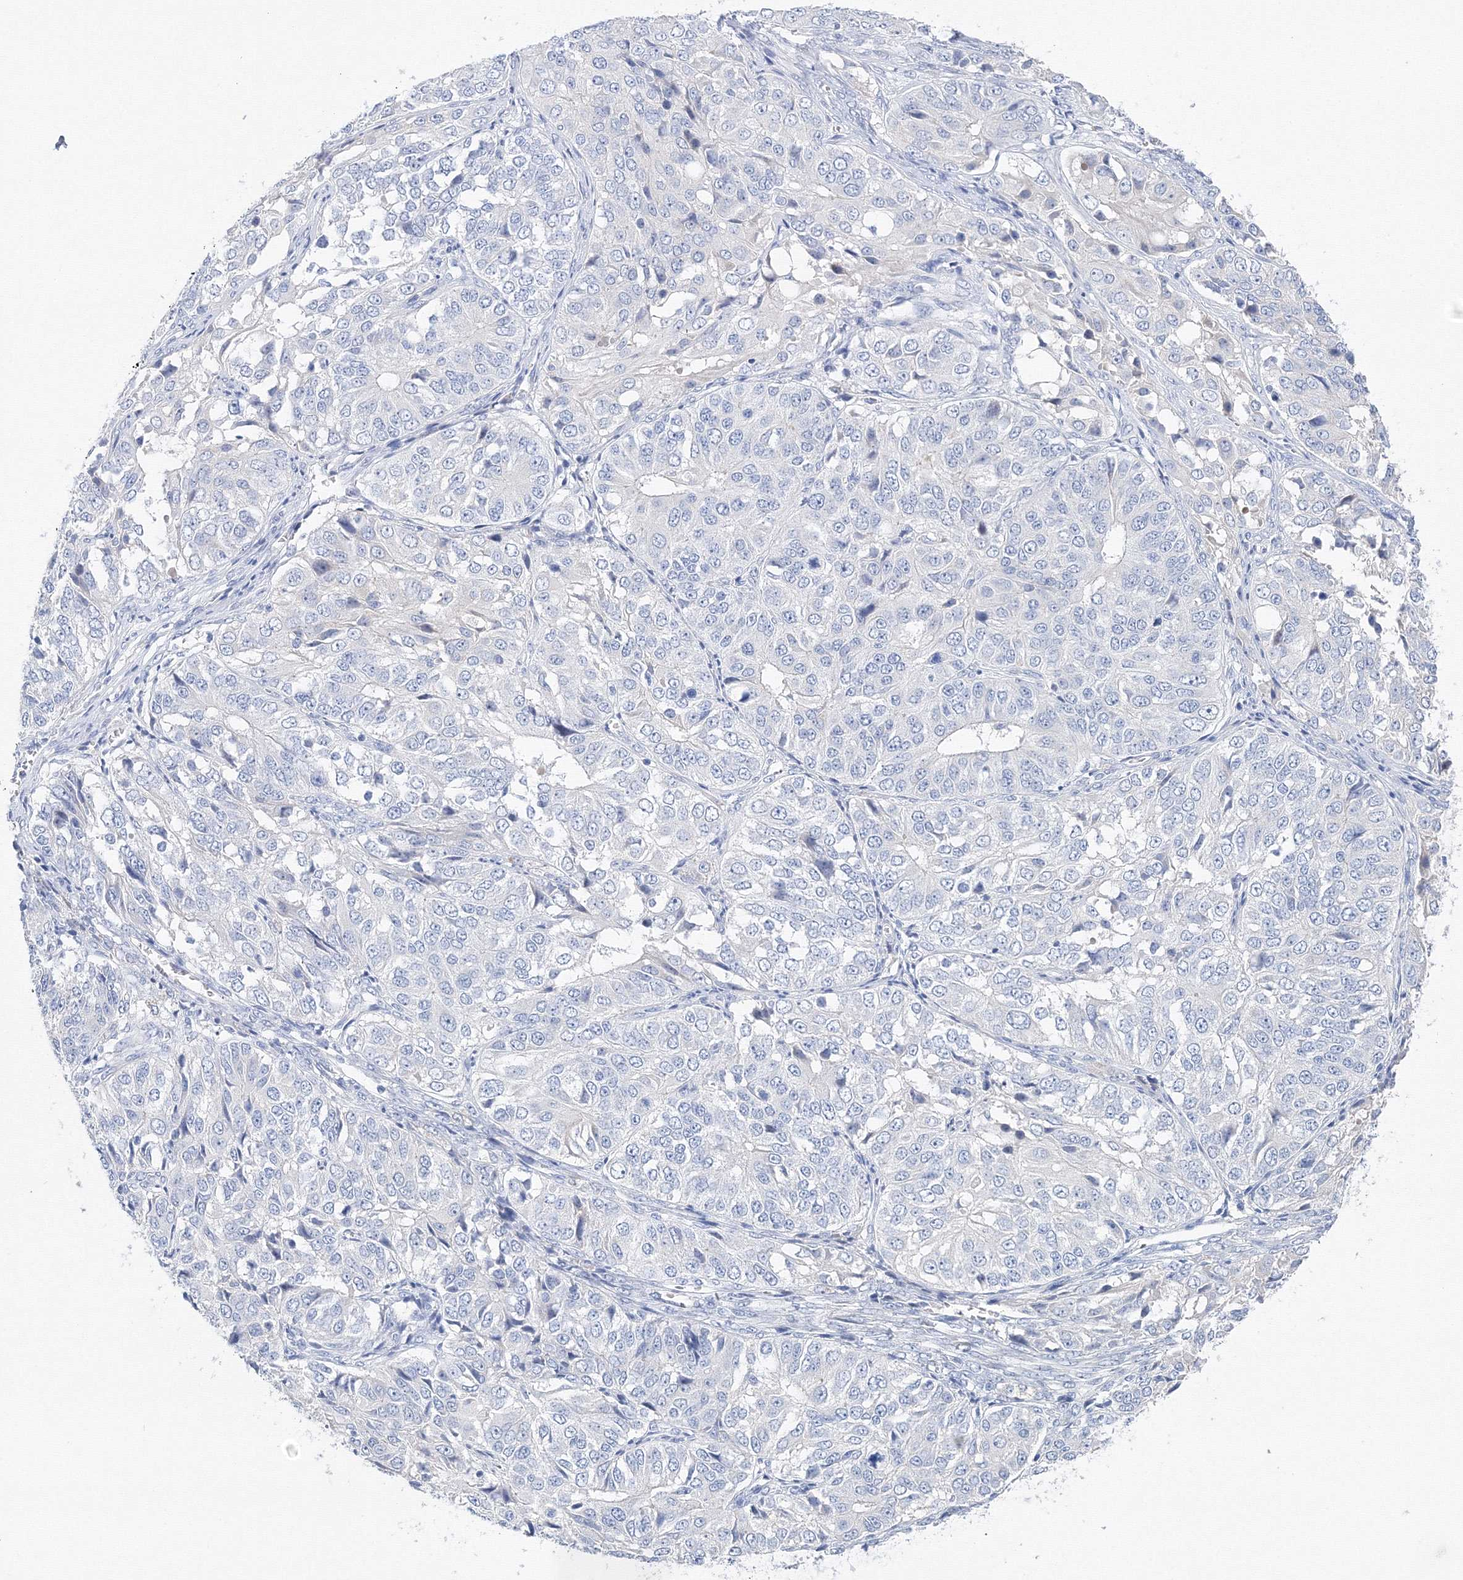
{"staining": {"intensity": "negative", "quantity": "none", "location": "none"}, "tissue": "ovarian cancer", "cell_type": "Tumor cells", "image_type": "cancer", "snomed": [{"axis": "morphology", "description": "Carcinoma, endometroid"}, {"axis": "topography", "description": "Ovary"}], "caption": "Immunohistochemical staining of human ovarian endometroid carcinoma exhibits no significant positivity in tumor cells. (DAB (3,3'-diaminobenzidine) immunohistochemistry (IHC) visualized using brightfield microscopy, high magnification).", "gene": "TAMM41", "patient": {"sex": "female", "age": 51}}